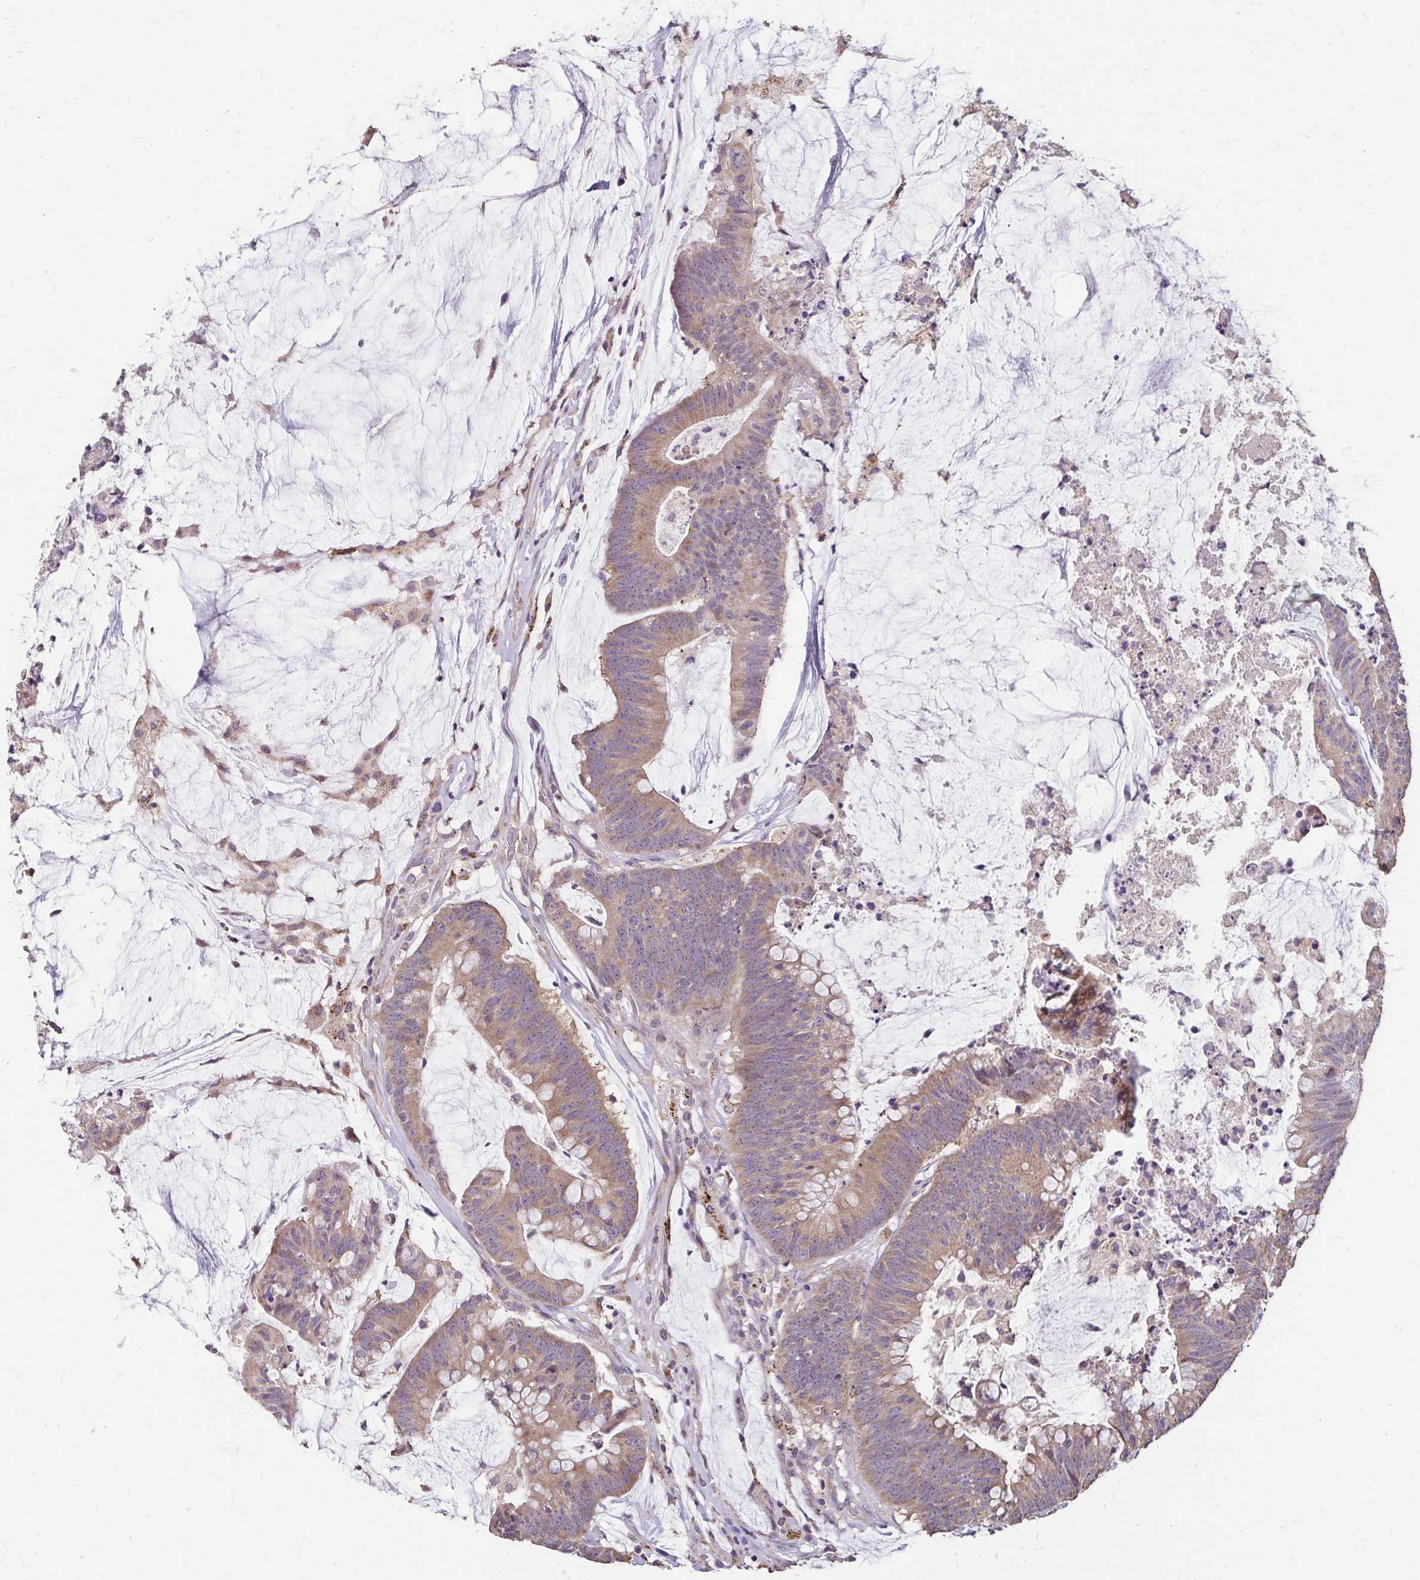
{"staining": {"intensity": "weak", "quantity": ">75%", "location": "cytoplasmic/membranous"}, "tissue": "colorectal cancer", "cell_type": "Tumor cells", "image_type": "cancer", "snomed": [{"axis": "morphology", "description": "Adenocarcinoma, NOS"}, {"axis": "topography", "description": "Colon"}], "caption": "Colorectal cancer (adenocarcinoma) tissue displays weak cytoplasmic/membranous positivity in approximately >75% of tumor cells", "gene": "EMC10", "patient": {"sex": "male", "age": 62}}